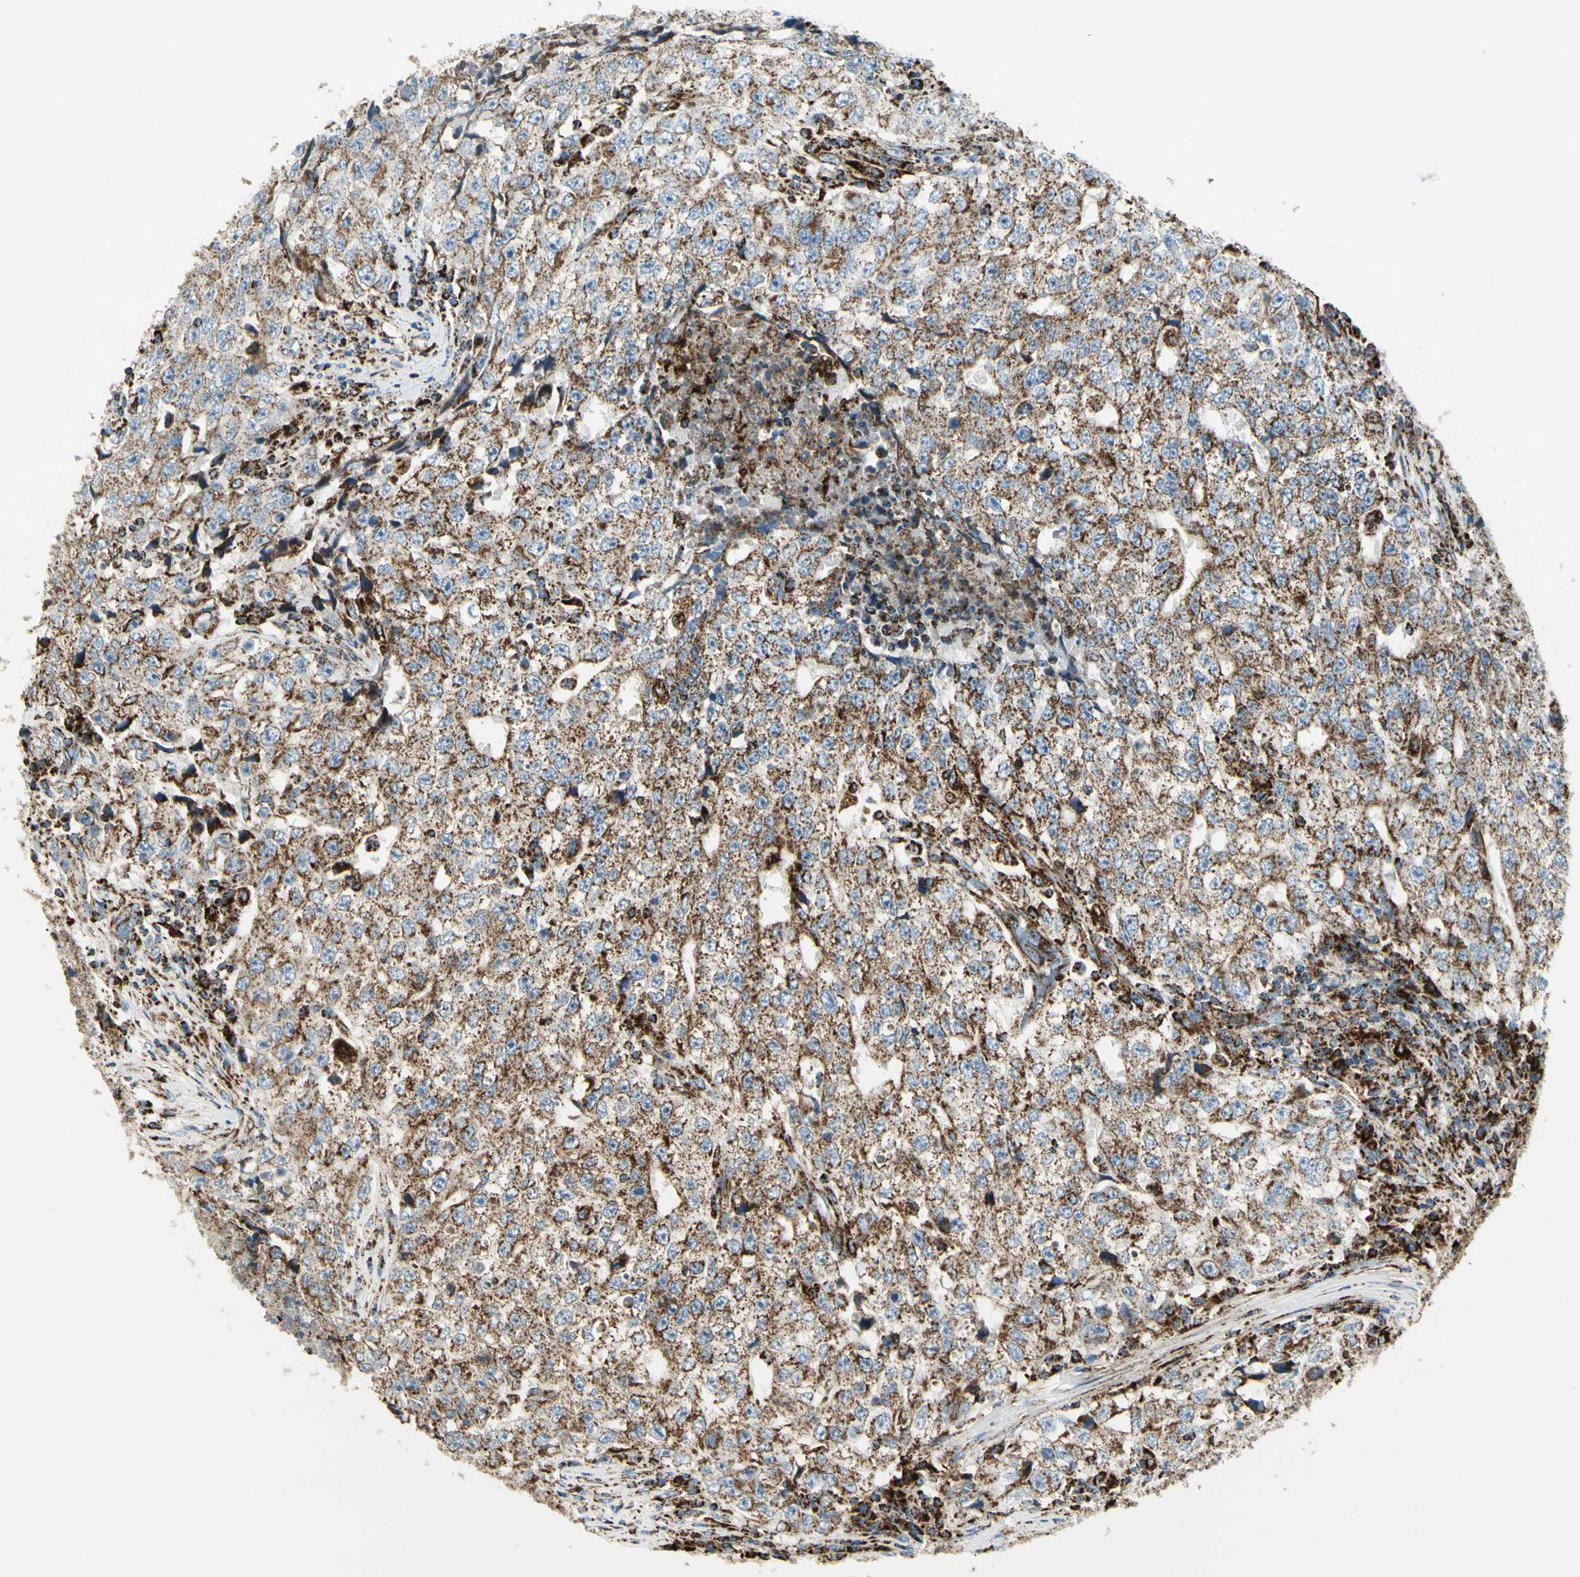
{"staining": {"intensity": "moderate", "quantity": ">75%", "location": "cytoplasmic/membranous"}, "tissue": "testis cancer", "cell_type": "Tumor cells", "image_type": "cancer", "snomed": [{"axis": "morphology", "description": "Necrosis, NOS"}, {"axis": "morphology", "description": "Carcinoma, Embryonal, NOS"}, {"axis": "topography", "description": "Testis"}], "caption": "Testis cancer stained for a protein (brown) displays moderate cytoplasmic/membranous positive staining in about >75% of tumor cells.", "gene": "ME2", "patient": {"sex": "male", "age": 19}}